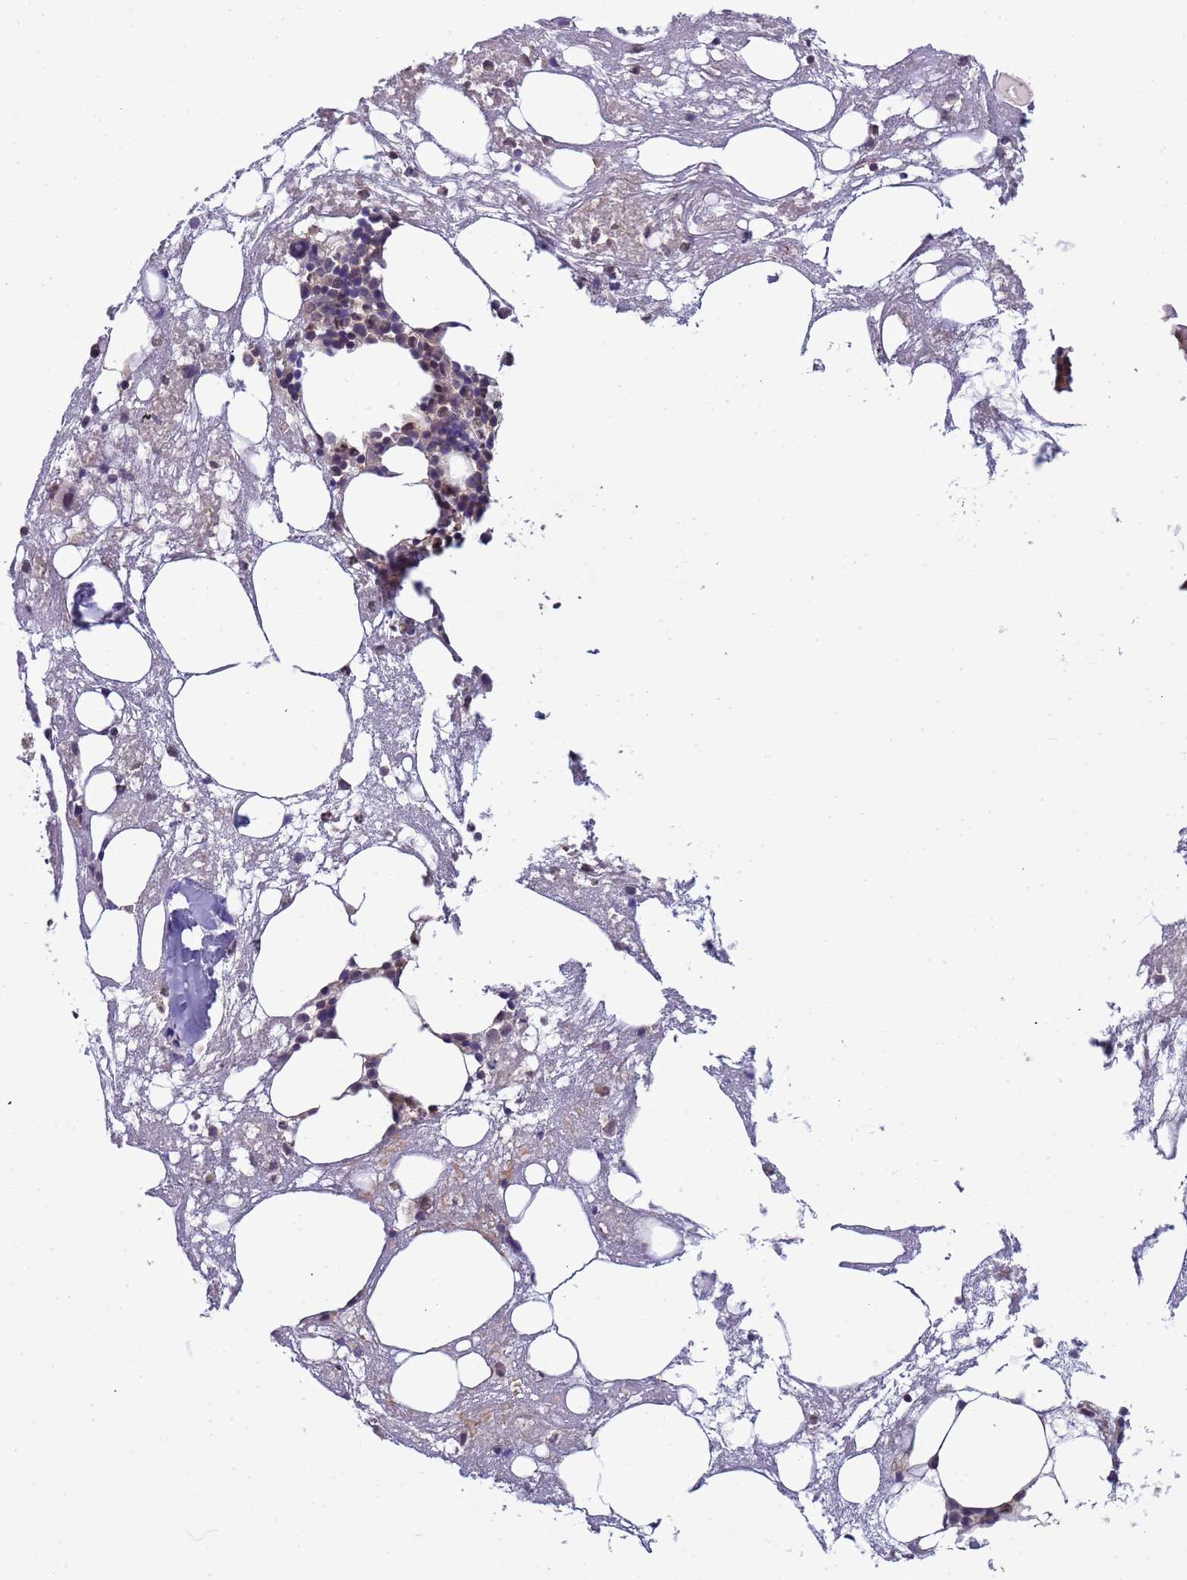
{"staining": {"intensity": "moderate", "quantity": "<25%", "location": "nuclear"}, "tissue": "bone marrow", "cell_type": "Hematopoietic cells", "image_type": "normal", "snomed": [{"axis": "morphology", "description": "Normal tissue, NOS"}, {"axis": "topography", "description": "Bone marrow"}], "caption": "Protein analysis of normal bone marrow reveals moderate nuclear positivity in approximately <25% of hematopoietic cells.", "gene": "CD53", "patient": {"sex": "male", "age": 78}}